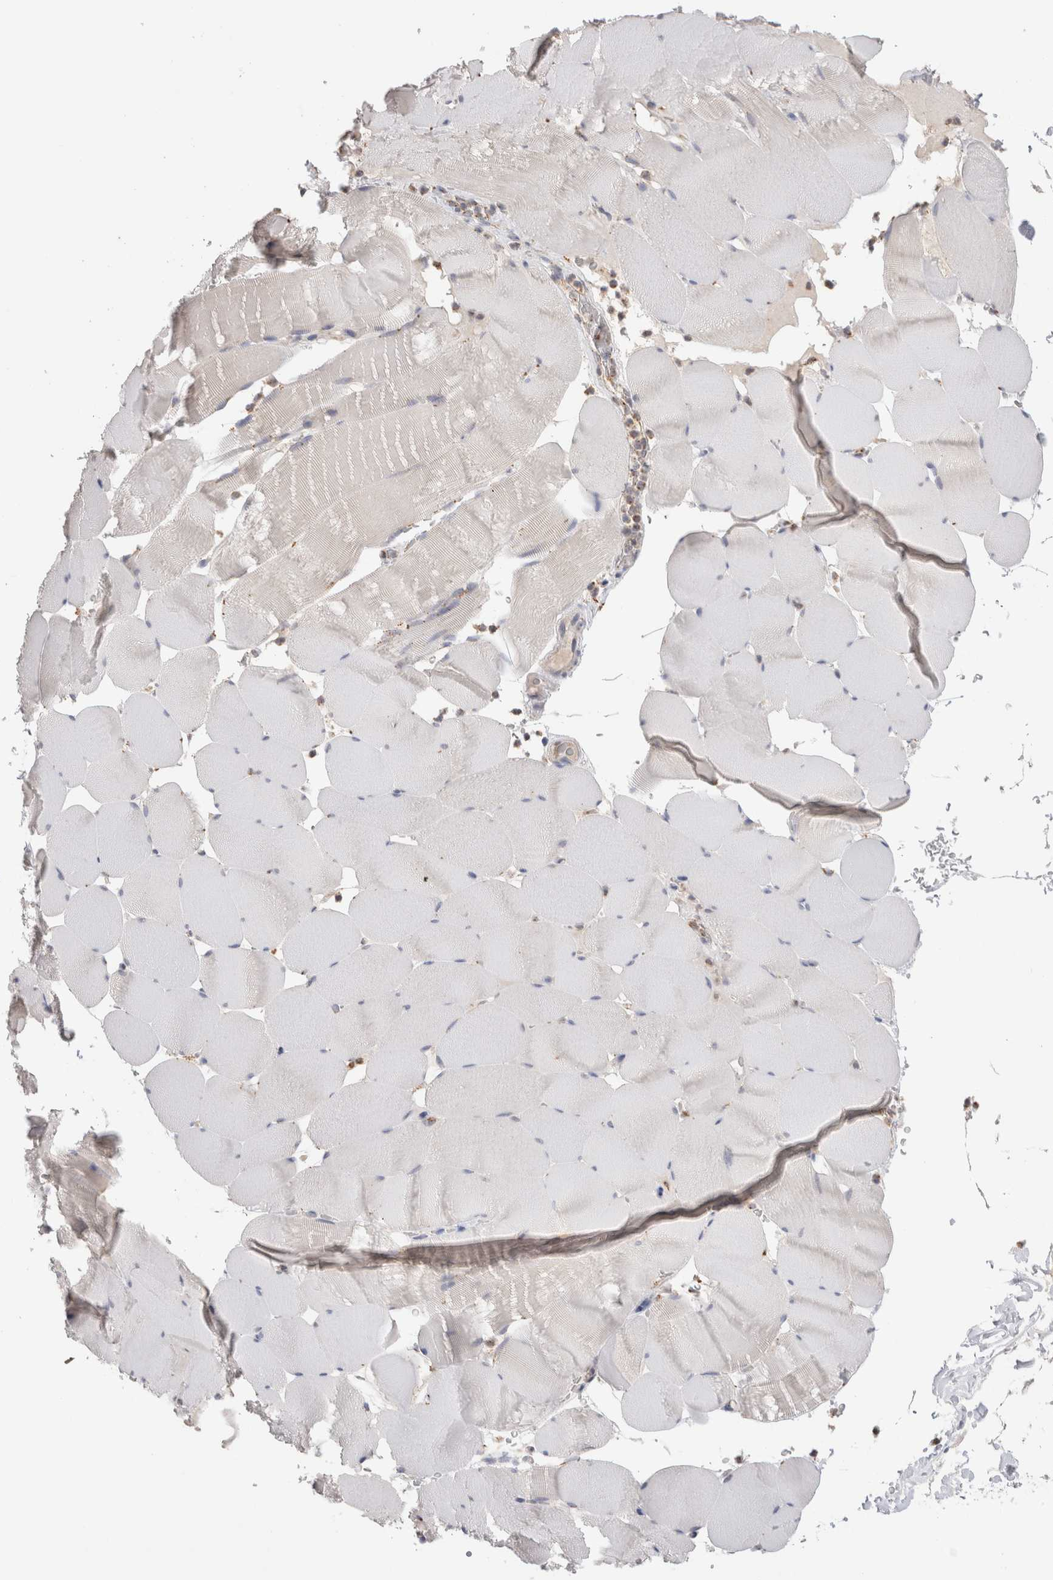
{"staining": {"intensity": "weak", "quantity": "25%-75%", "location": "cytoplasmic/membranous"}, "tissue": "skeletal muscle", "cell_type": "Myocytes", "image_type": "normal", "snomed": [{"axis": "morphology", "description": "Normal tissue, NOS"}, {"axis": "topography", "description": "Skeletal muscle"}], "caption": "Immunohistochemical staining of unremarkable skeletal muscle demonstrates 25%-75% levels of weak cytoplasmic/membranous protein positivity in approximately 25%-75% of myocytes. (Brightfield microscopy of DAB IHC at high magnification).", "gene": "GNS", "patient": {"sex": "male", "age": 62}}